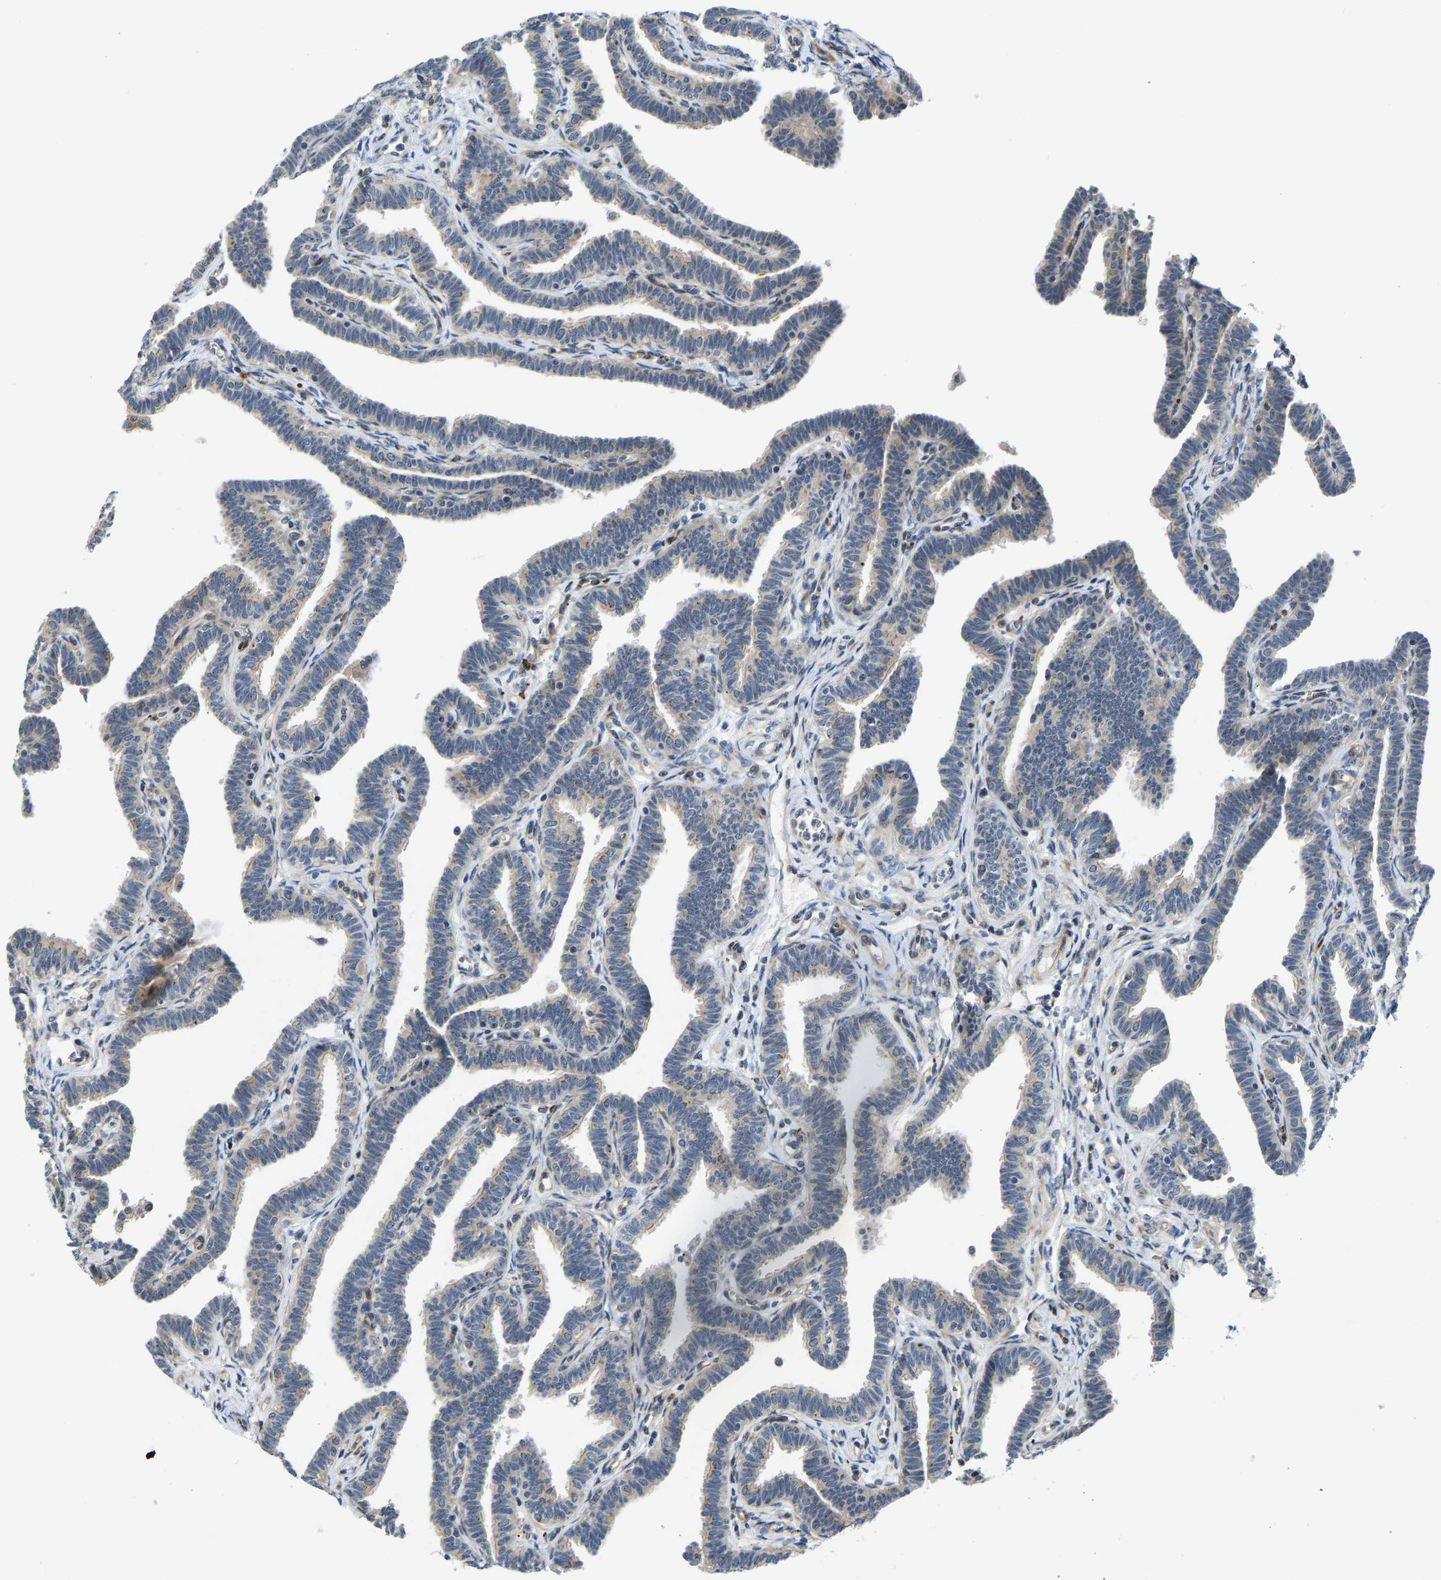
{"staining": {"intensity": "moderate", "quantity": "<25%", "location": "cytoplasmic/membranous,nuclear"}, "tissue": "fallopian tube", "cell_type": "Glandular cells", "image_type": "normal", "snomed": [{"axis": "morphology", "description": "Normal tissue, NOS"}, {"axis": "topography", "description": "Fallopian tube"}, {"axis": "topography", "description": "Ovary"}], "caption": "Protein staining of normal fallopian tube shows moderate cytoplasmic/membranous,nuclear expression in approximately <25% of glandular cells.", "gene": "RESF1", "patient": {"sex": "female", "age": 23}}